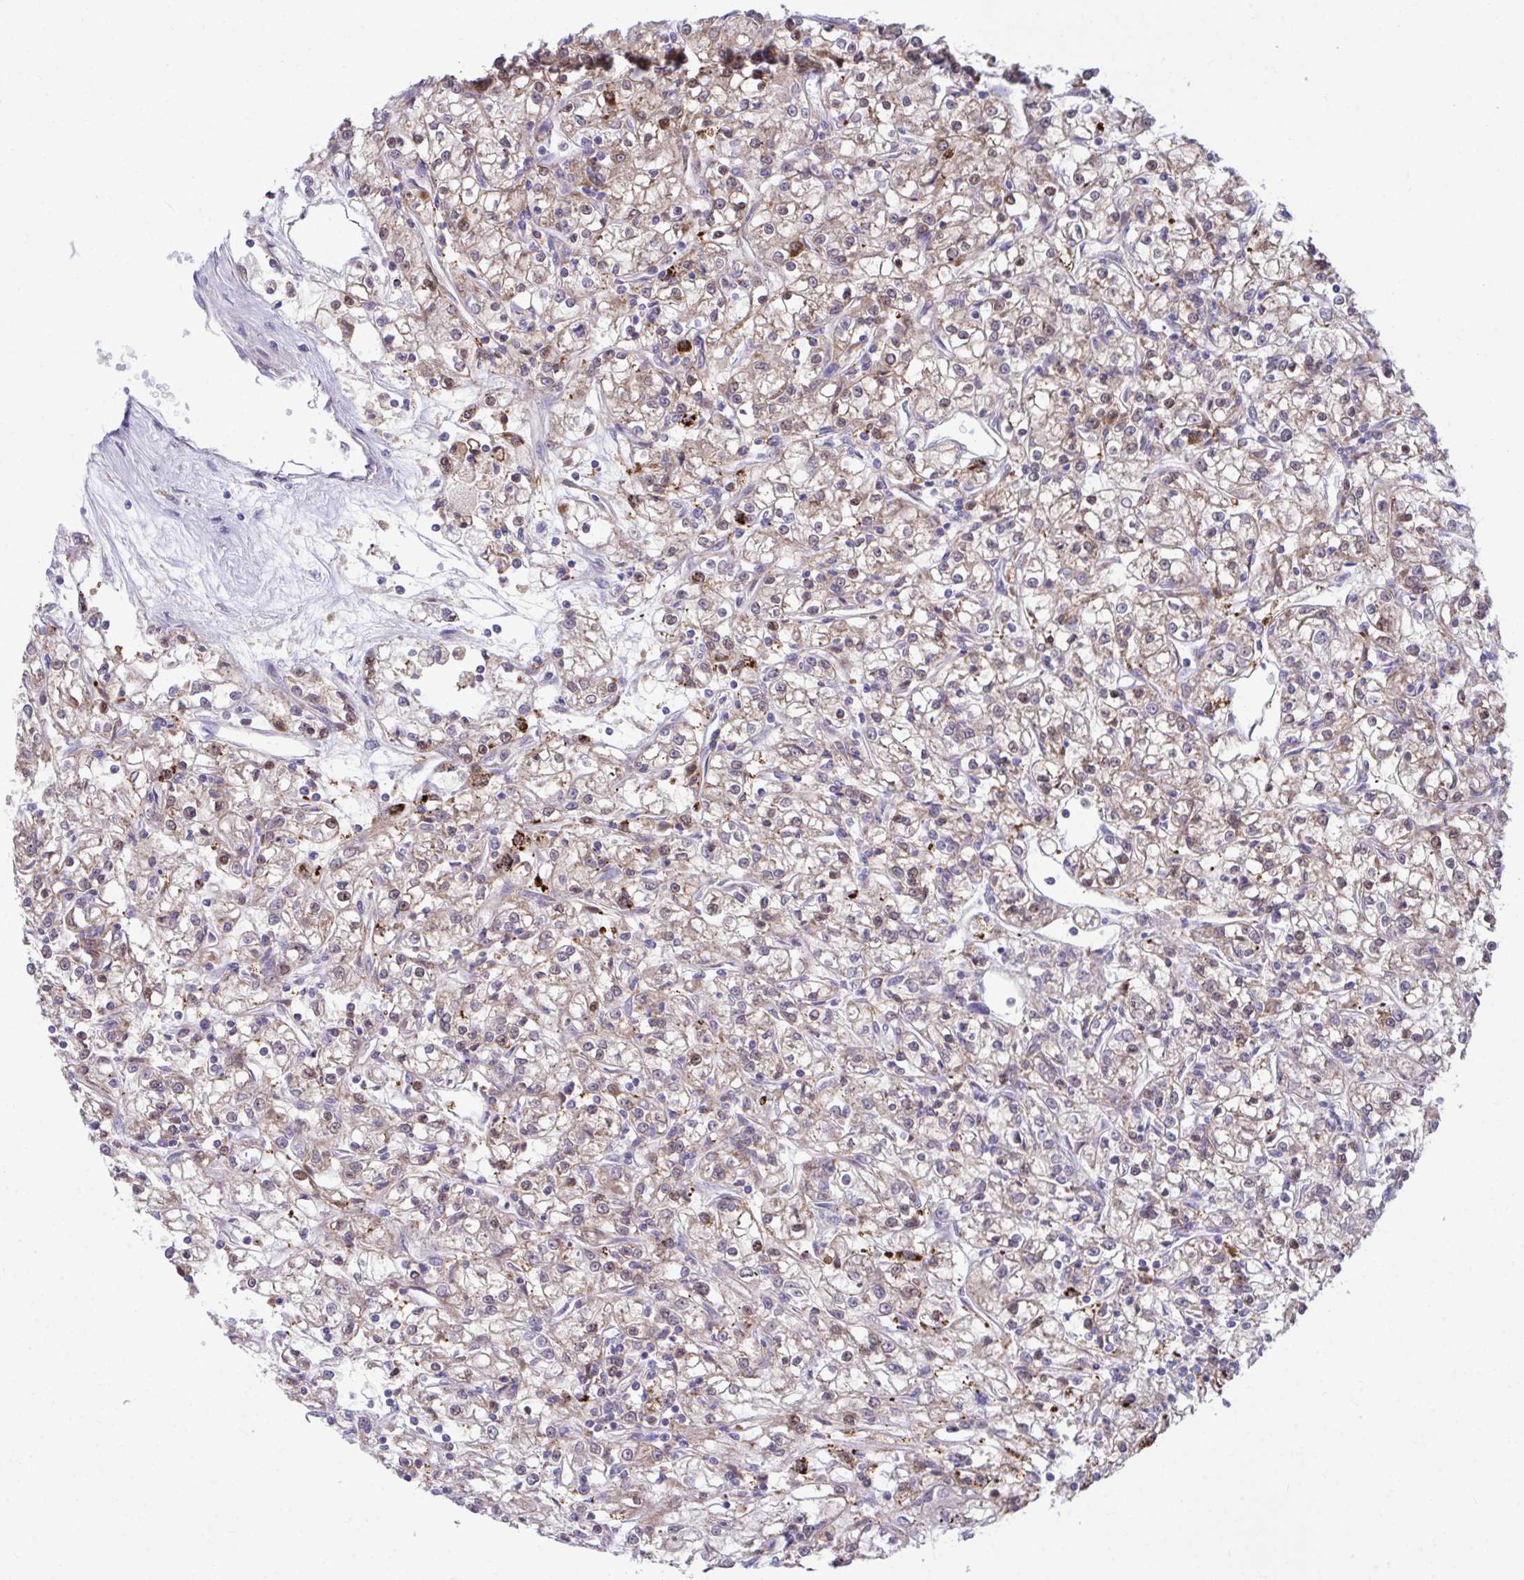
{"staining": {"intensity": "weak", "quantity": ">75%", "location": "cytoplasmic/membranous"}, "tissue": "renal cancer", "cell_type": "Tumor cells", "image_type": "cancer", "snomed": [{"axis": "morphology", "description": "Adenocarcinoma, NOS"}, {"axis": "topography", "description": "Kidney"}], "caption": "Protein staining demonstrates weak cytoplasmic/membranous positivity in about >75% of tumor cells in renal cancer (adenocarcinoma).", "gene": "C16orf54", "patient": {"sex": "female", "age": 59}}